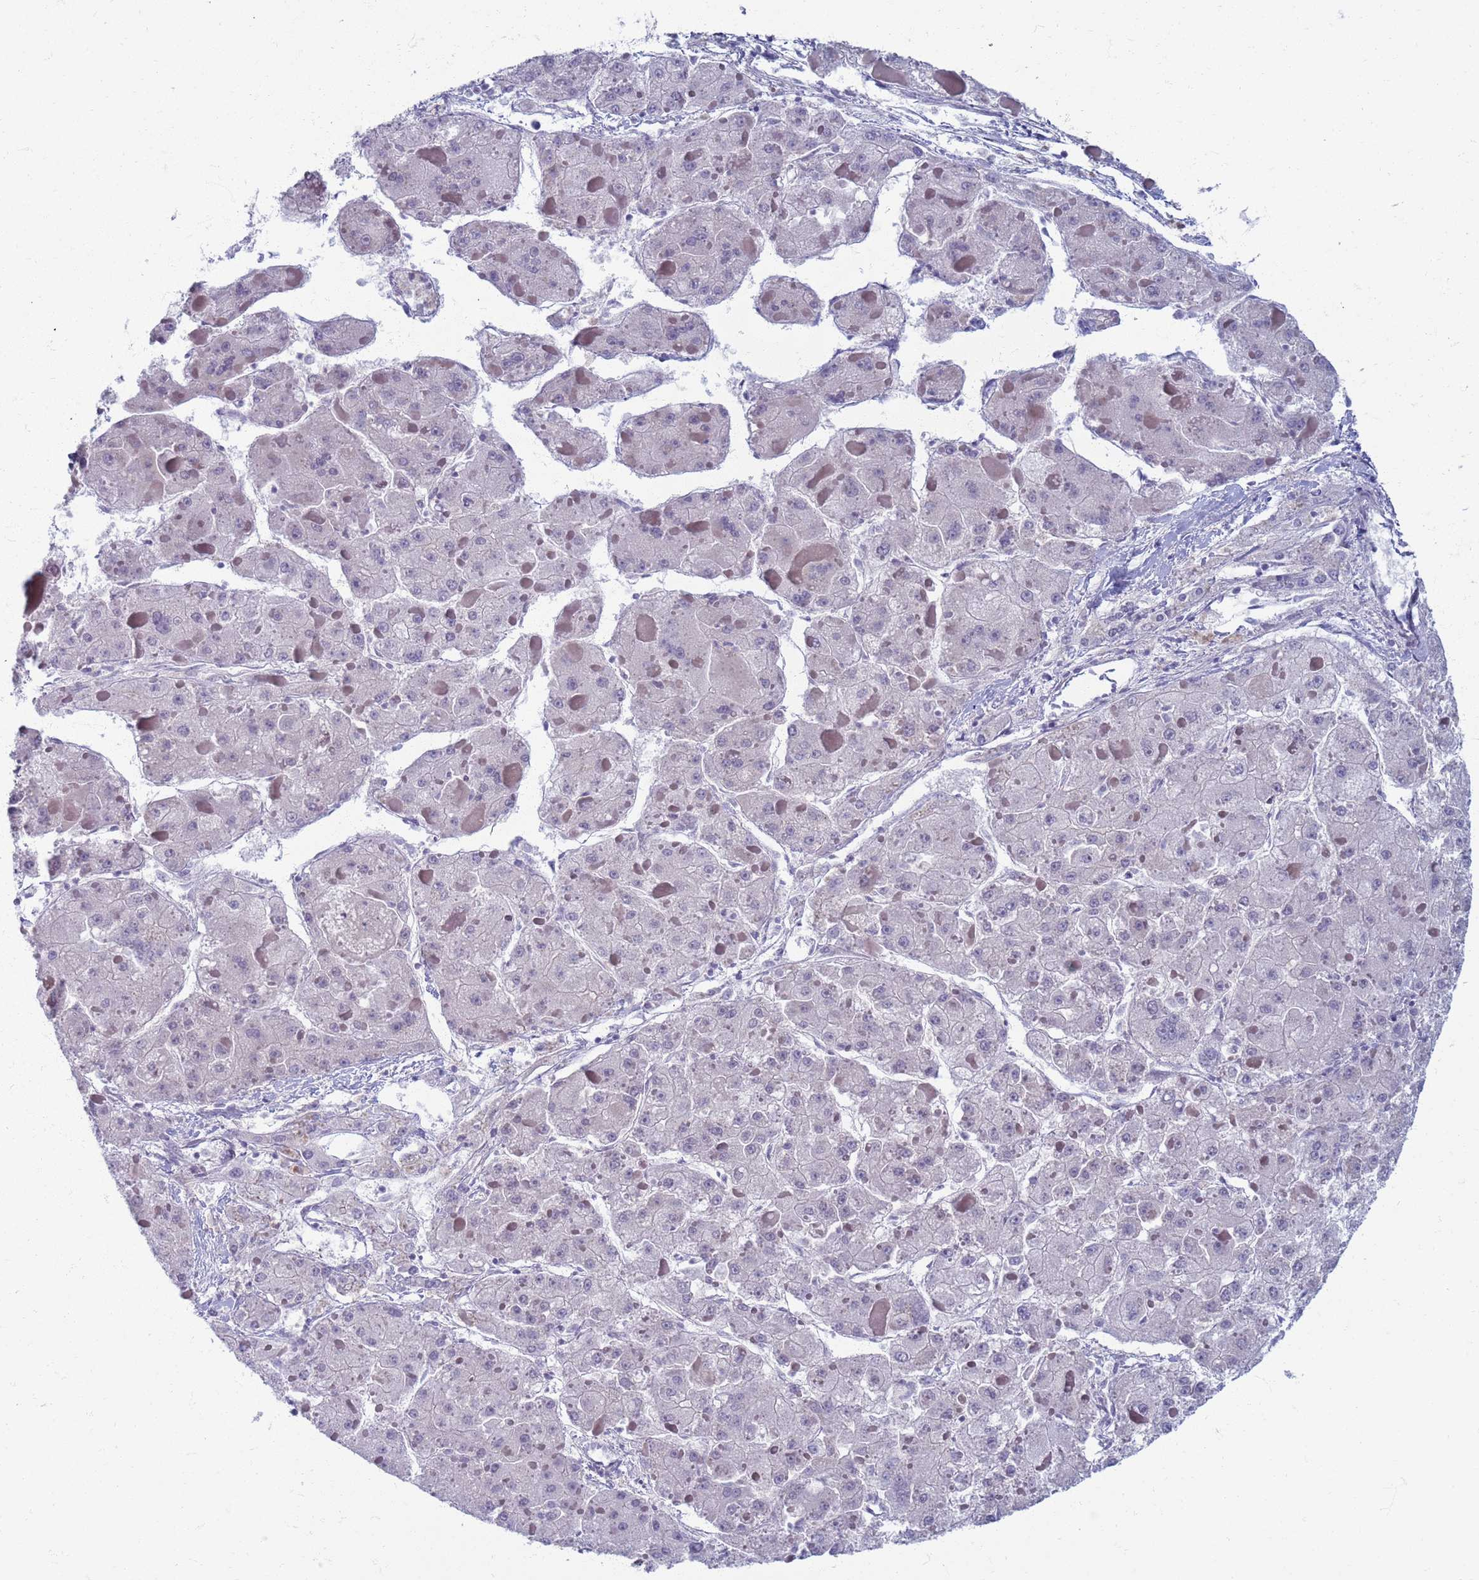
{"staining": {"intensity": "negative", "quantity": "none", "location": "none"}, "tissue": "liver cancer", "cell_type": "Tumor cells", "image_type": "cancer", "snomed": [{"axis": "morphology", "description": "Carcinoma, Hepatocellular, NOS"}, {"axis": "topography", "description": "Liver"}], "caption": "Human liver cancer stained for a protein using immunohistochemistry shows no staining in tumor cells.", "gene": "CLCA2", "patient": {"sex": "female", "age": 73}}